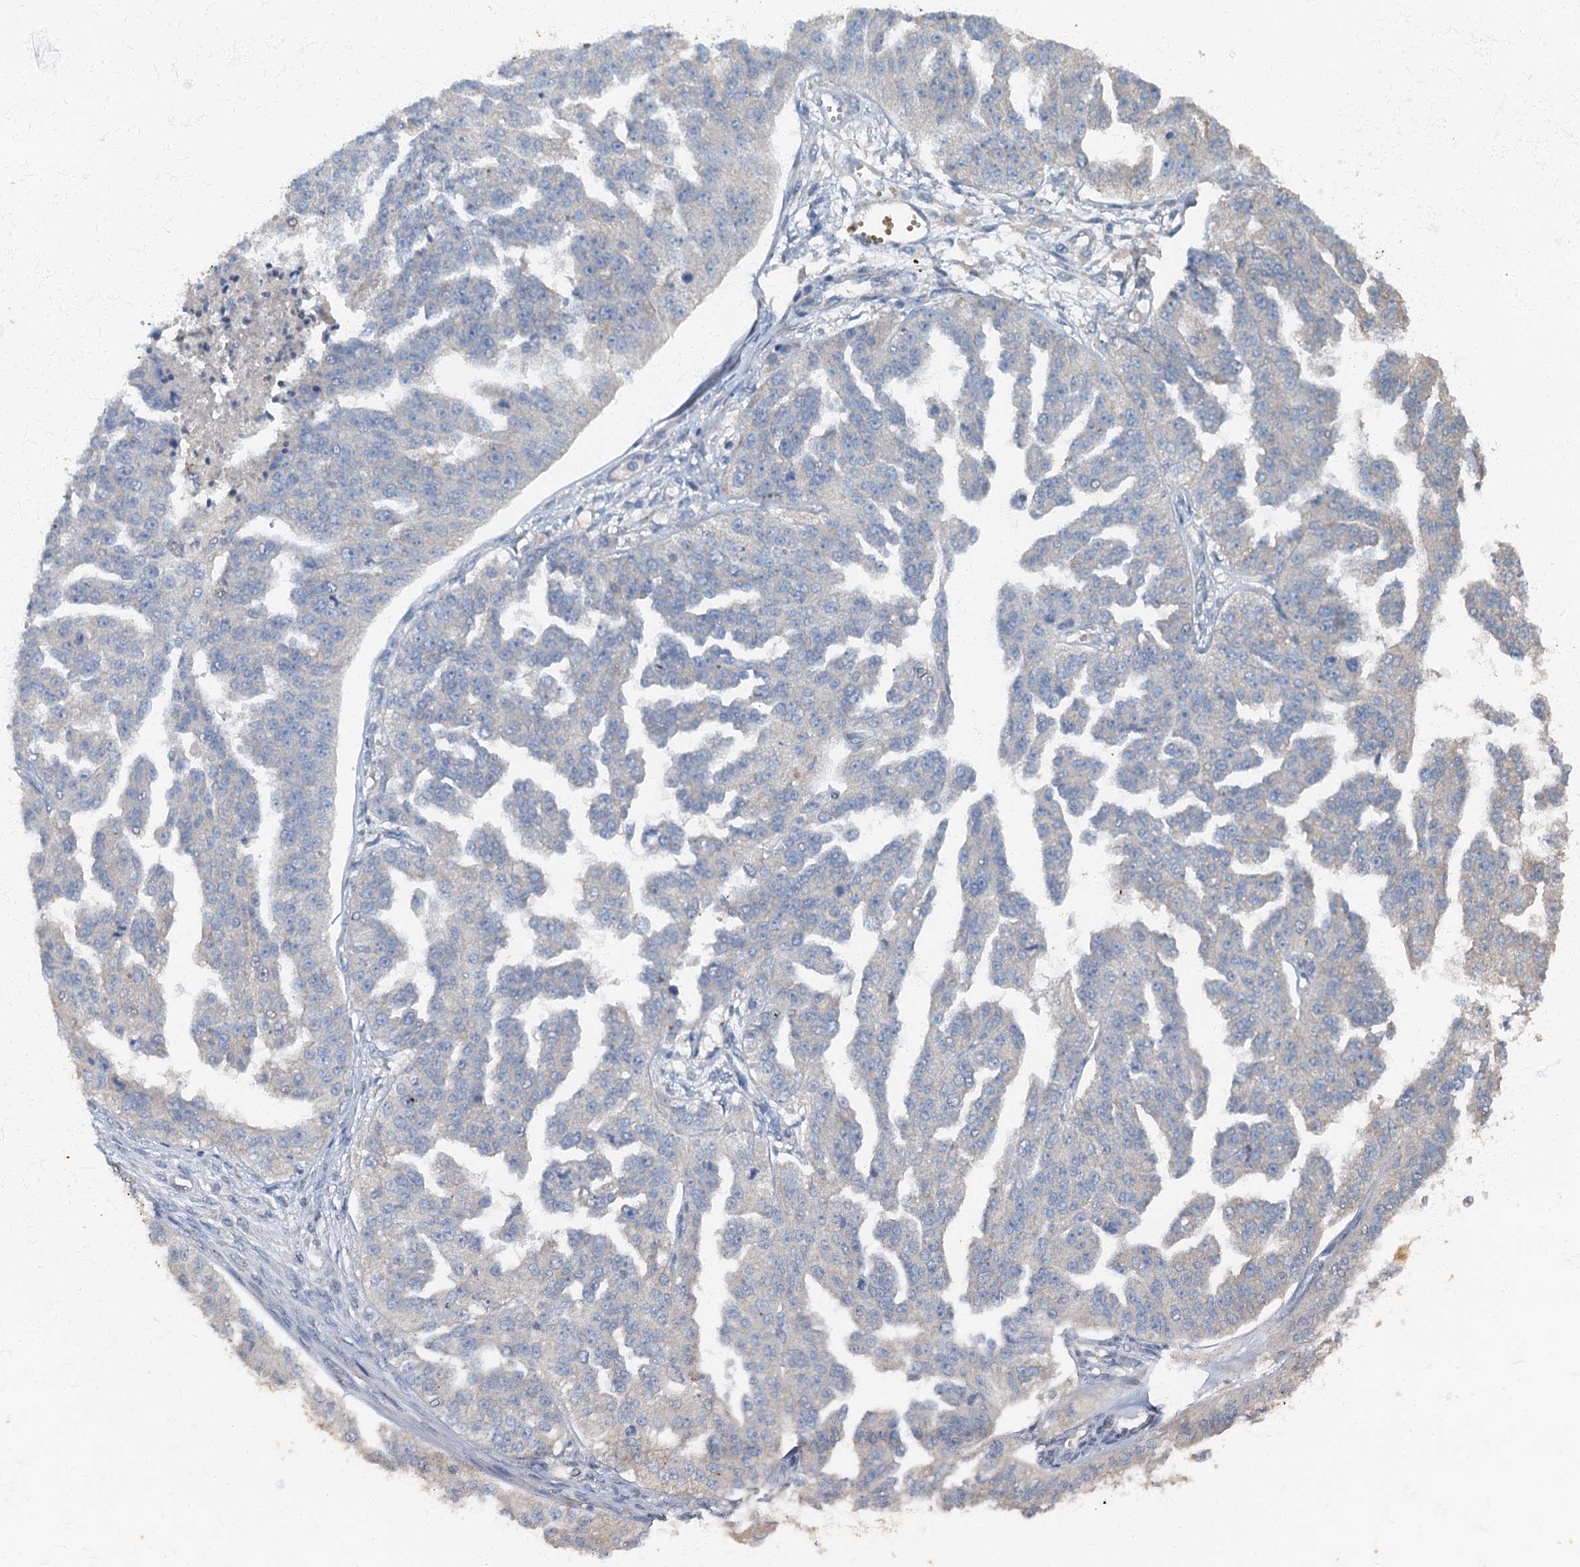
{"staining": {"intensity": "negative", "quantity": "none", "location": "none"}, "tissue": "ovarian cancer", "cell_type": "Tumor cells", "image_type": "cancer", "snomed": [{"axis": "morphology", "description": "Cystadenocarcinoma, serous, NOS"}, {"axis": "topography", "description": "Ovary"}], "caption": "This is an immunohistochemistry image of human ovarian serous cystadenocarcinoma. There is no staining in tumor cells.", "gene": "ARL11", "patient": {"sex": "female", "age": 58}}